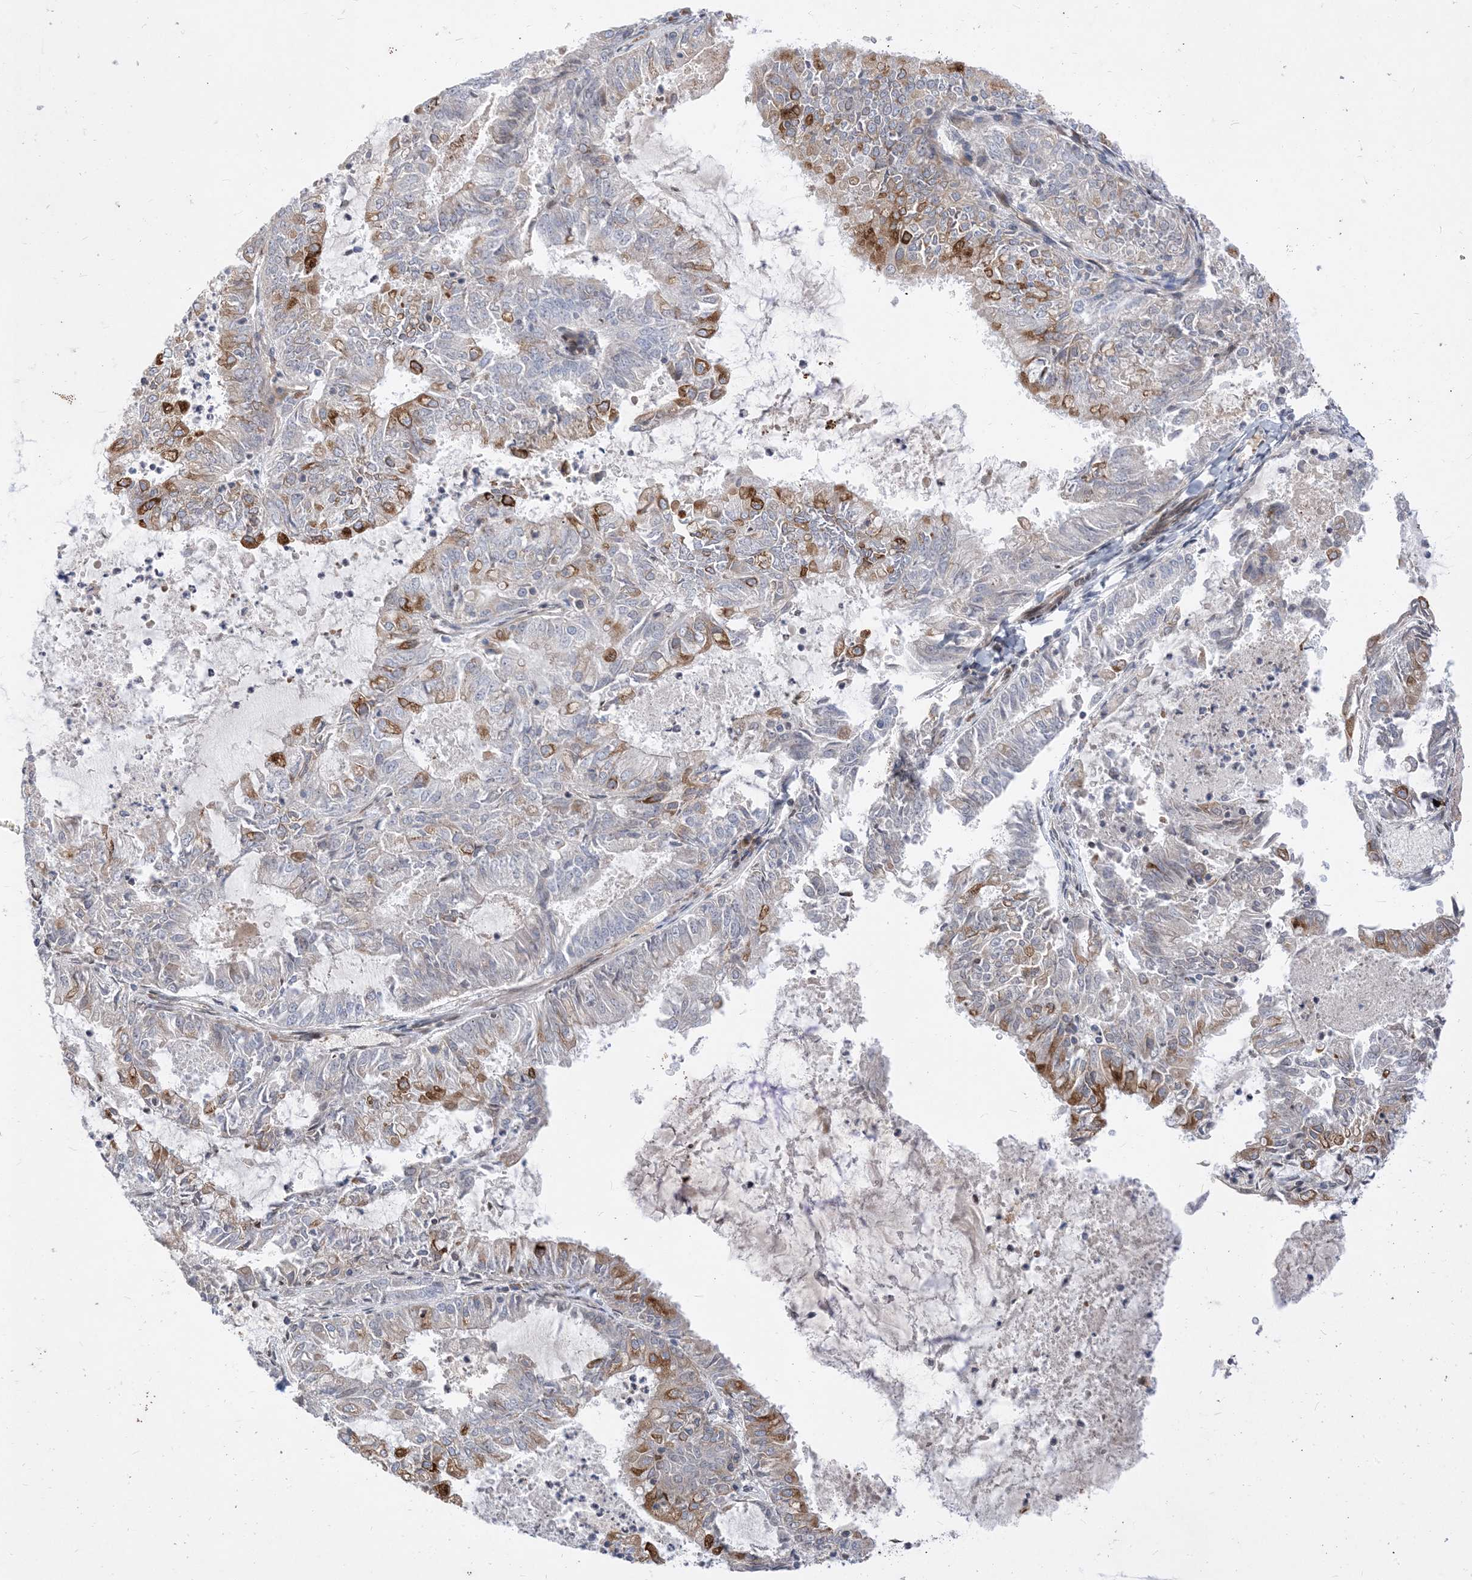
{"staining": {"intensity": "moderate", "quantity": "<25%", "location": "cytoplasmic/membranous"}, "tissue": "endometrial cancer", "cell_type": "Tumor cells", "image_type": "cancer", "snomed": [{"axis": "morphology", "description": "Adenocarcinoma, NOS"}, {"axis": "topography", "description": "Endometrium"}], "caption": "Moderate cytoplasmic/membranous protein positivity is identified in about <25% of tumor cells in endometrial adenocarcinoma. (DAB (3,3'-diaminobenzidine) IHC, brown staining for protein, blue staining for nuclei).", "gene": "TYSND1", "patient": {"sex": "female", "age": 57}}